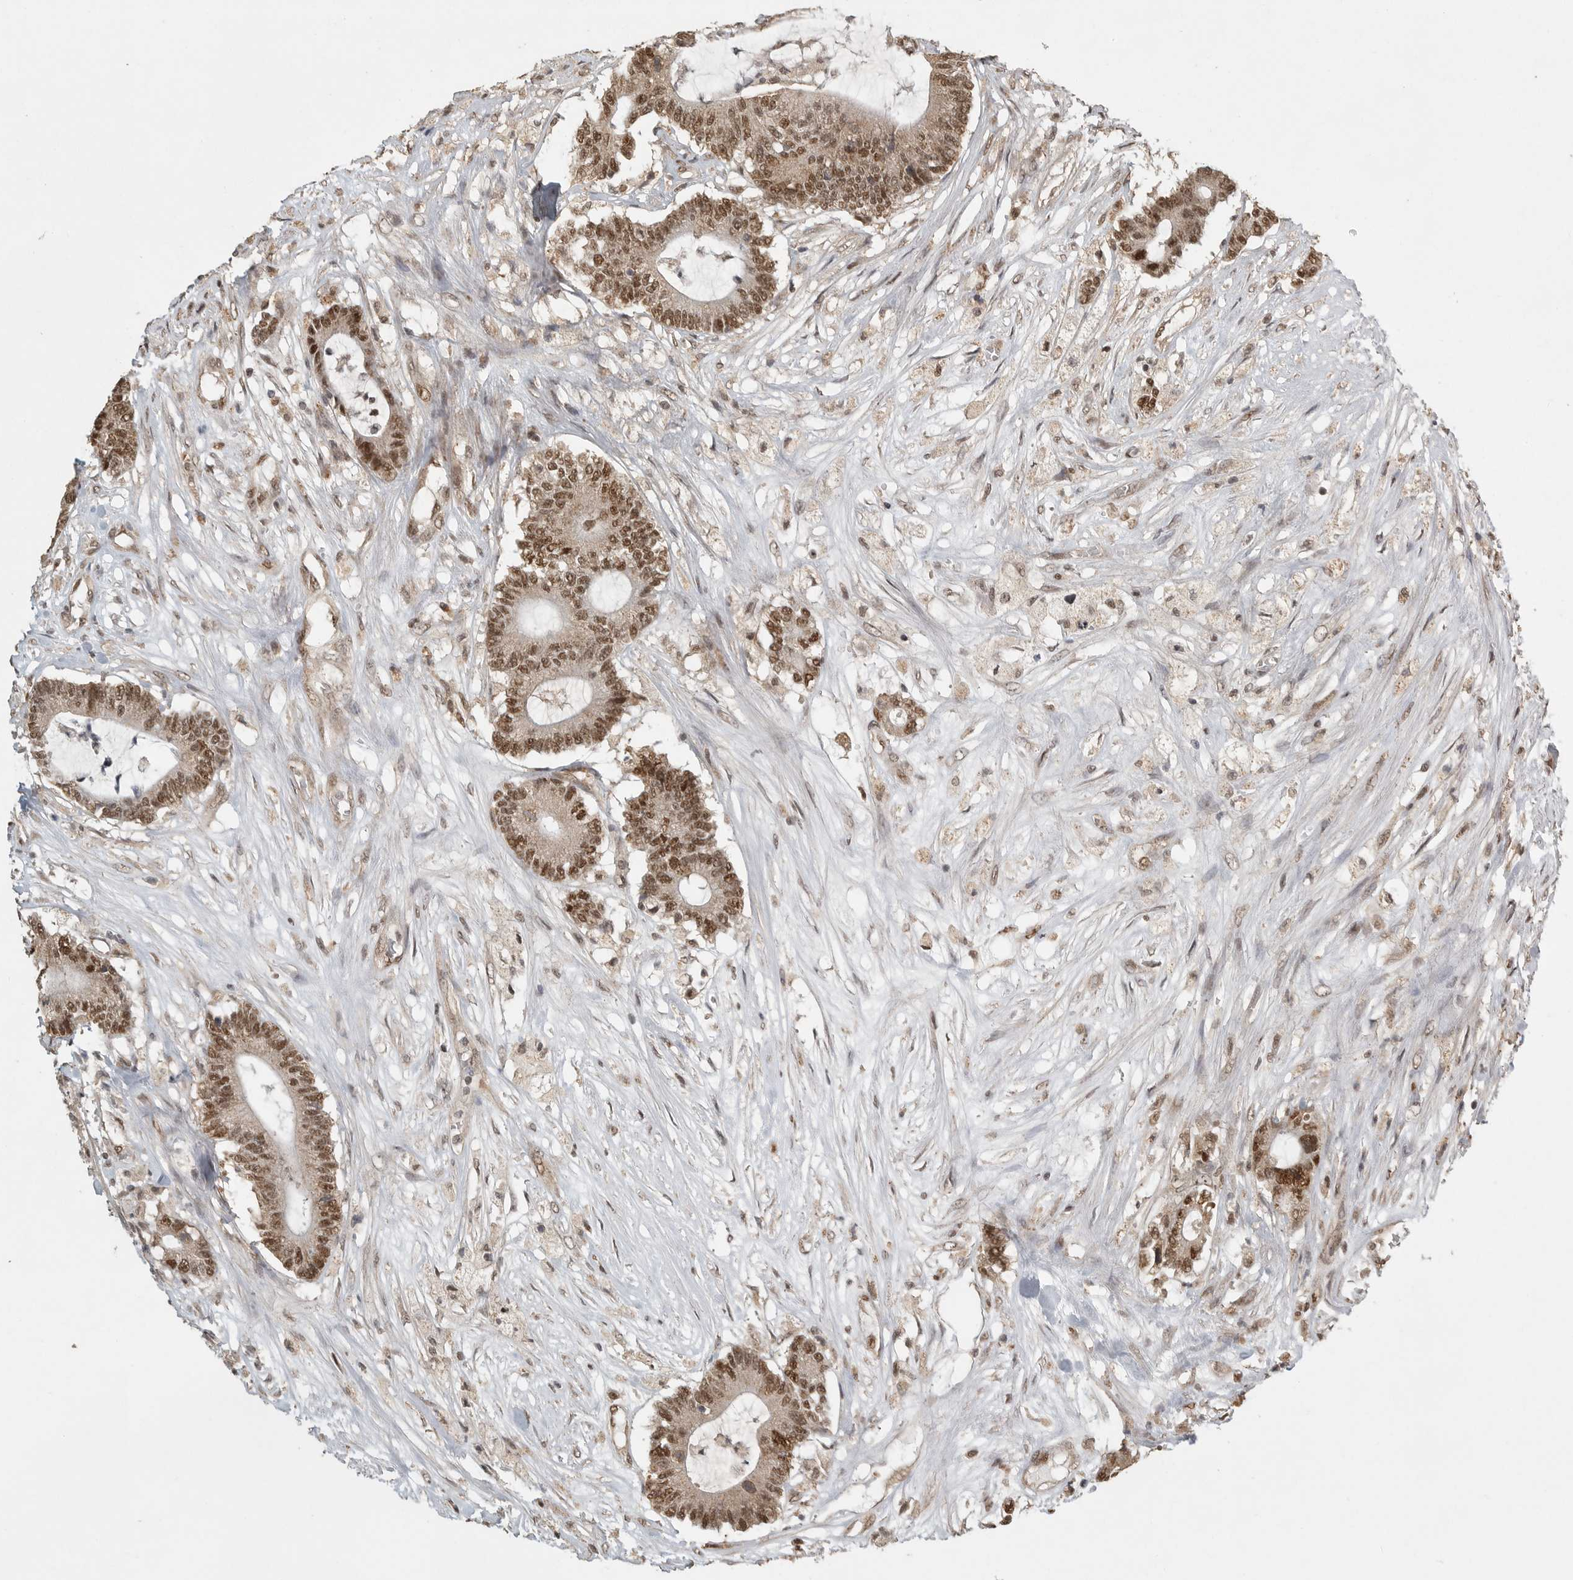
{"staining": {"intensity": "moderate", "quantity": ">75%", "location": "cytoplasmic/membranous,nuclear"}, "tissue": "colorectal cancer", "cell_type": "Tumor cells", "image_type": "cancer", "snomed": [{"axis": "morphology", "description": "Adenocarcinoma, NOS"}, {"axis": "topography", "description": "Colon"}], "caption": "IHC photomicrograph of human colorectal adenocarcinoma stained for a protein (brown), which displays medium levels of moderate cytoplasmic/membranous and nuclear positivity in about >75% of tumor cells.", "gene": "DFFA", "patient": {"sex": "female", "age": 84}}